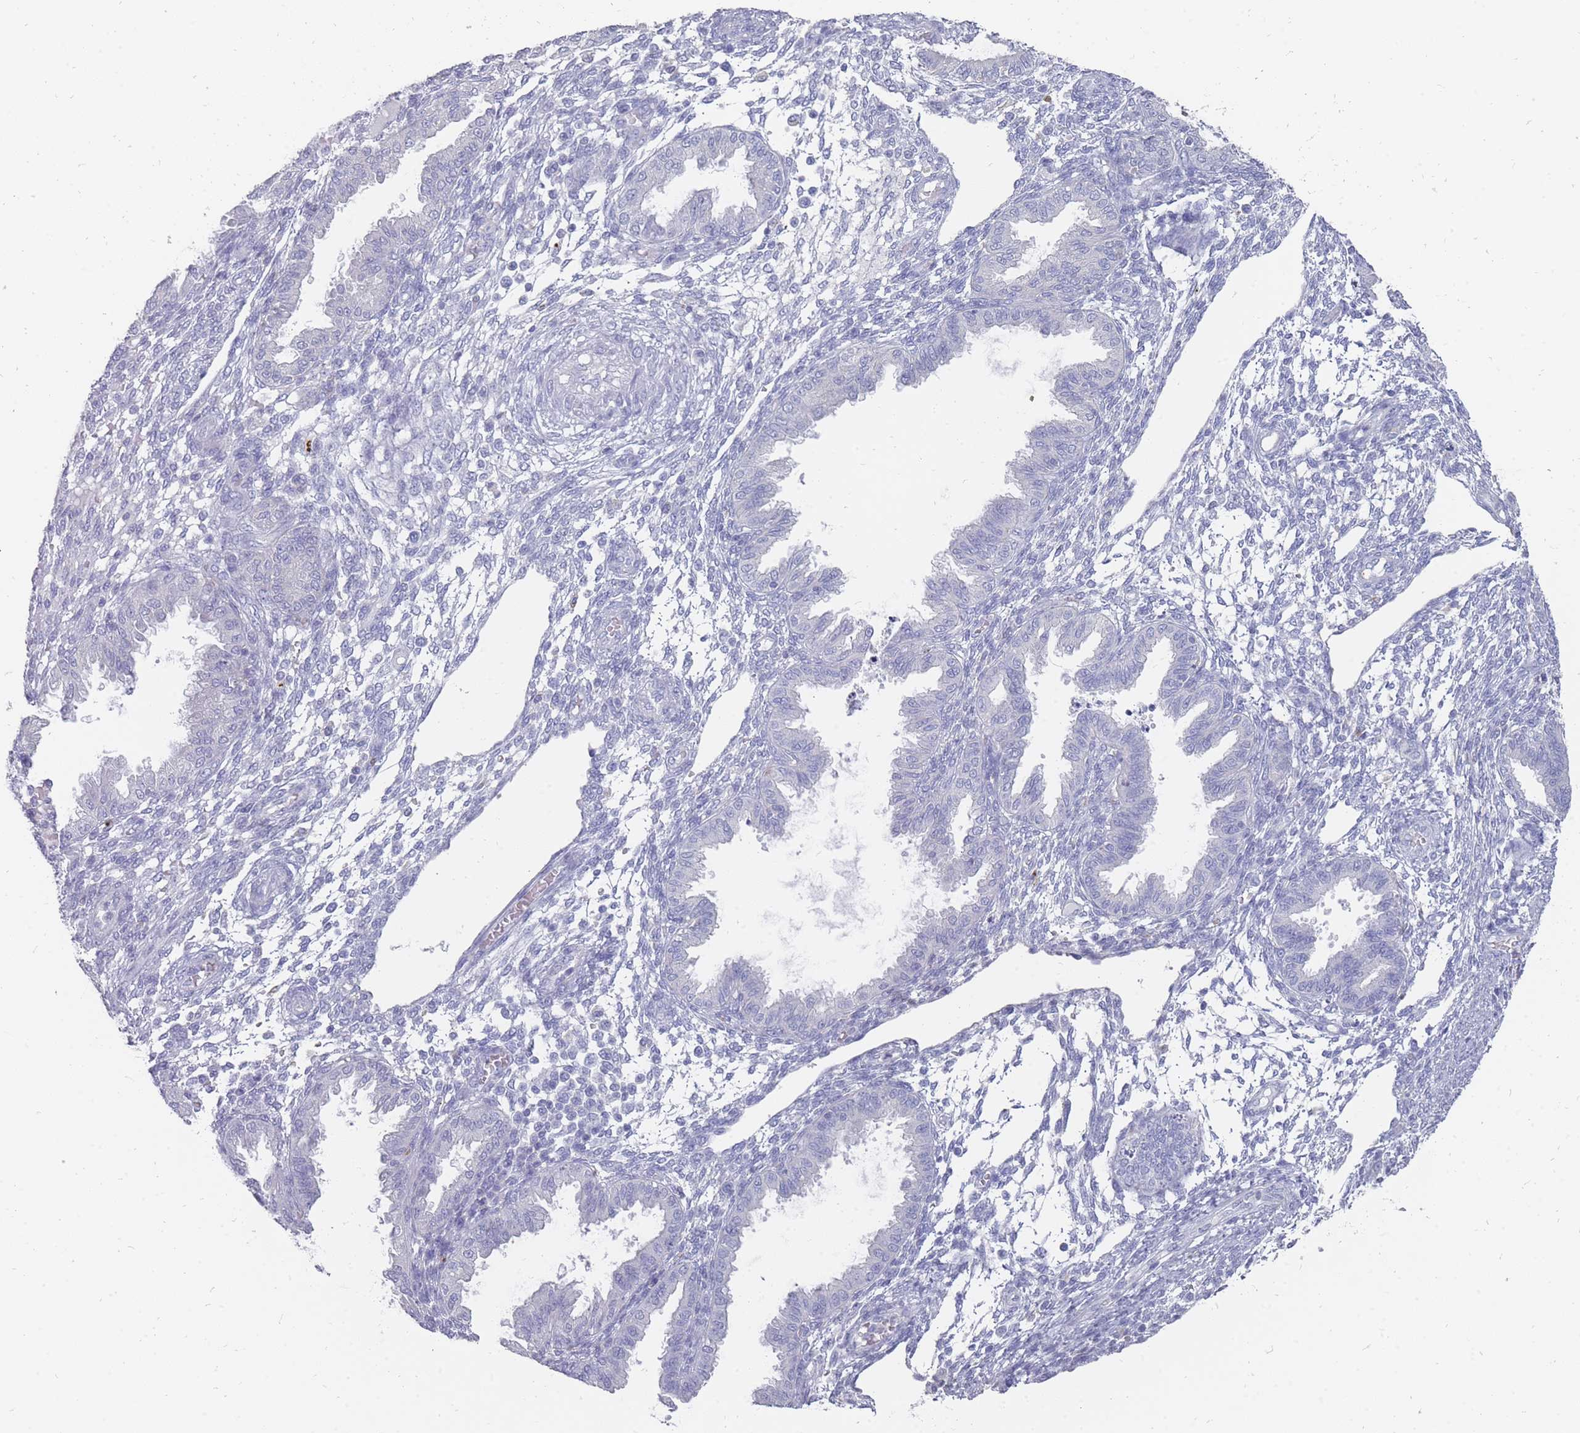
{"staining": {"intensity": "negative", "quantity": "none", "location": "none"}, "tissue": "endometrium", "cell_type": "Cells in endometrial stroma", "image_type": "normal", "snomed": [{"axis": "morphology", "description": "Normal tissue, NOS"}, {"axis": "topography", "description": "Endometrium"}], "caption": "Immunohistochemistry (IHC) image of benign human endometrium stained for a protein (brown), which exhibits no staining in cells in endometrial stroma.", "gene": "OTULINL", "patient": {"sex": "female", "age": 33}}